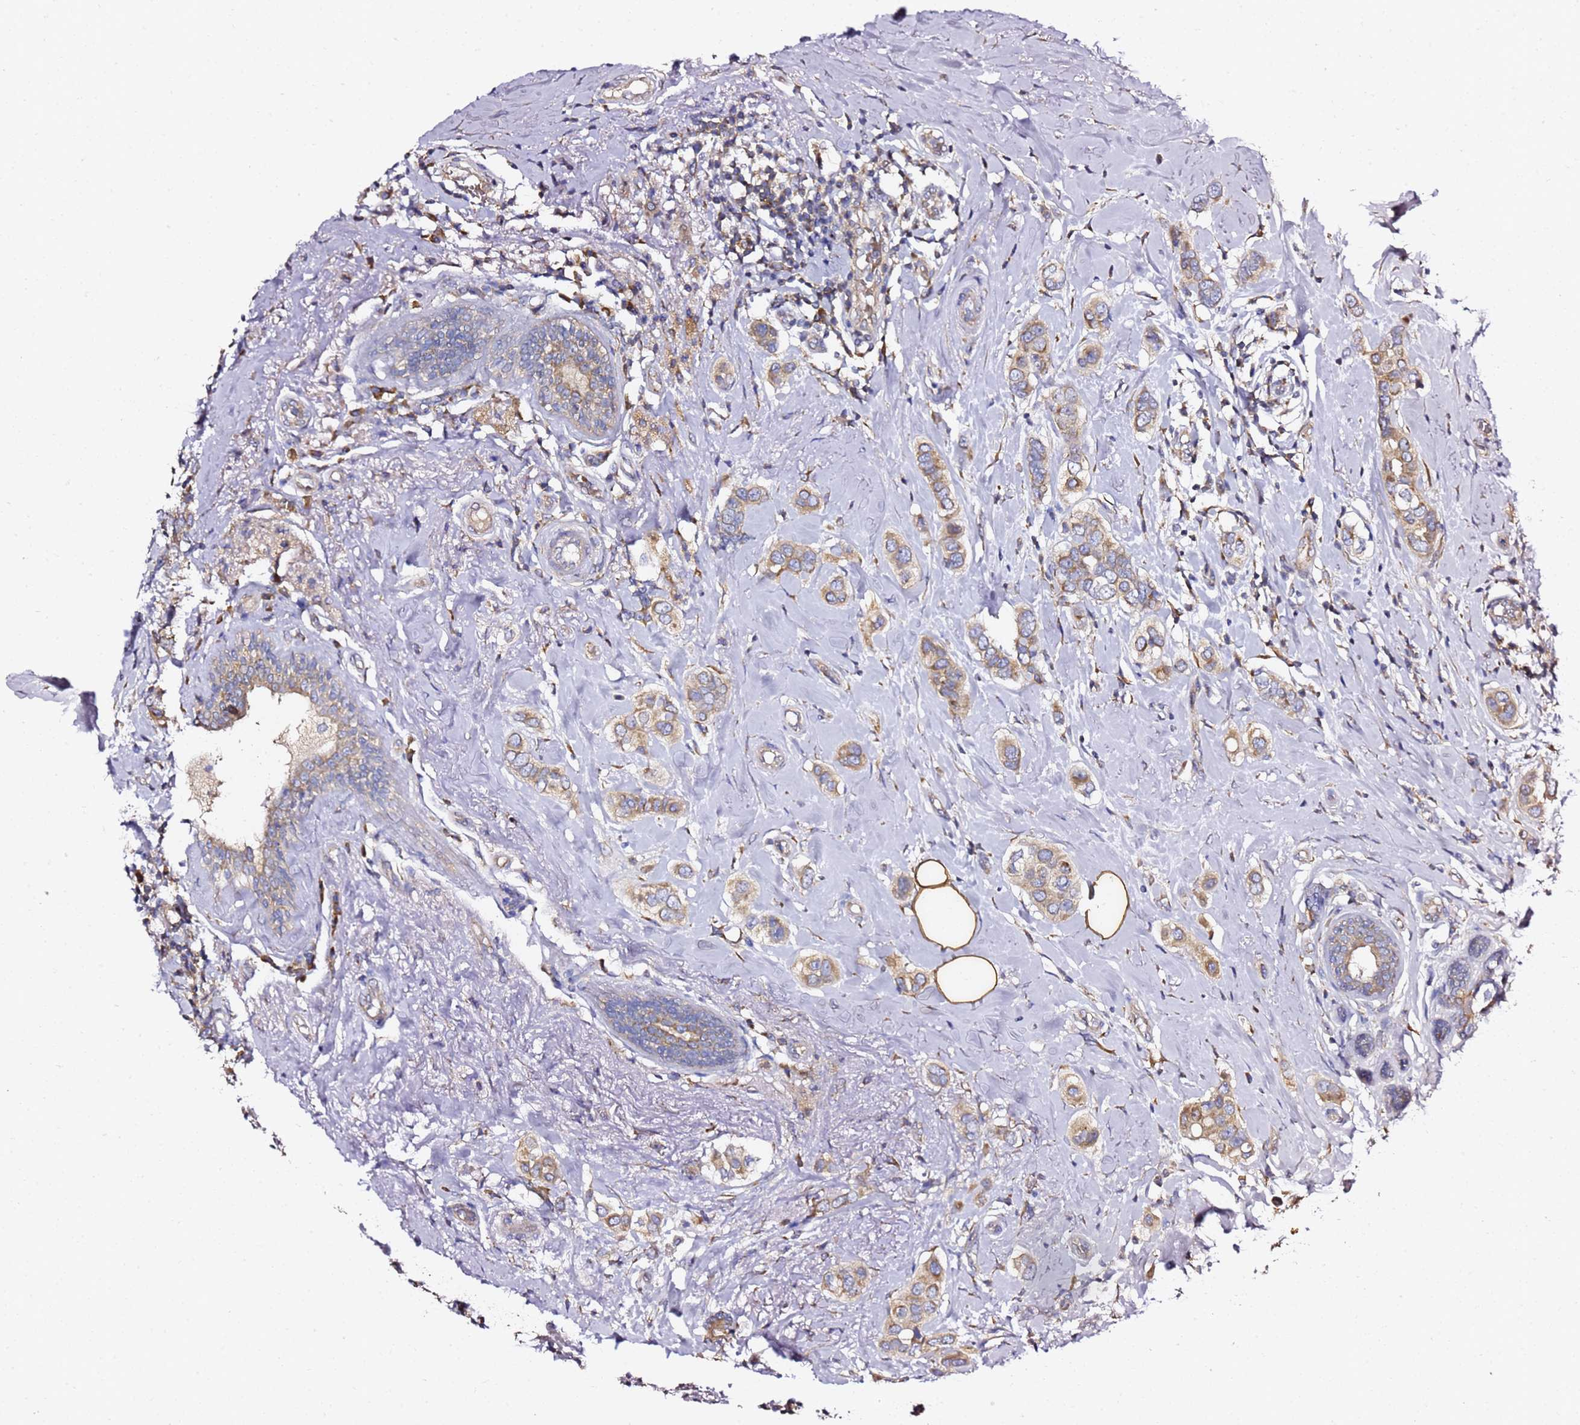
{"staining": {"intensity": "moderate", "quantity": ">75%", "location": "cytoplasmic/membranous"}, "tissue": "breast cancer", "cell_type": "Tumor cells", "image_type": "cancer", "snomed": [{"axis": "morphology", "description": "Lobular carcinoma"}, {"axis": "topography", "description": "Breast"}], "caption": "Breast cancer (lobular carcinoma) stained with a protein marker exhibits moderate staining in tumor cells.", "gene": "C19orf12", "patient": {"sex": "female", "age": 51}}